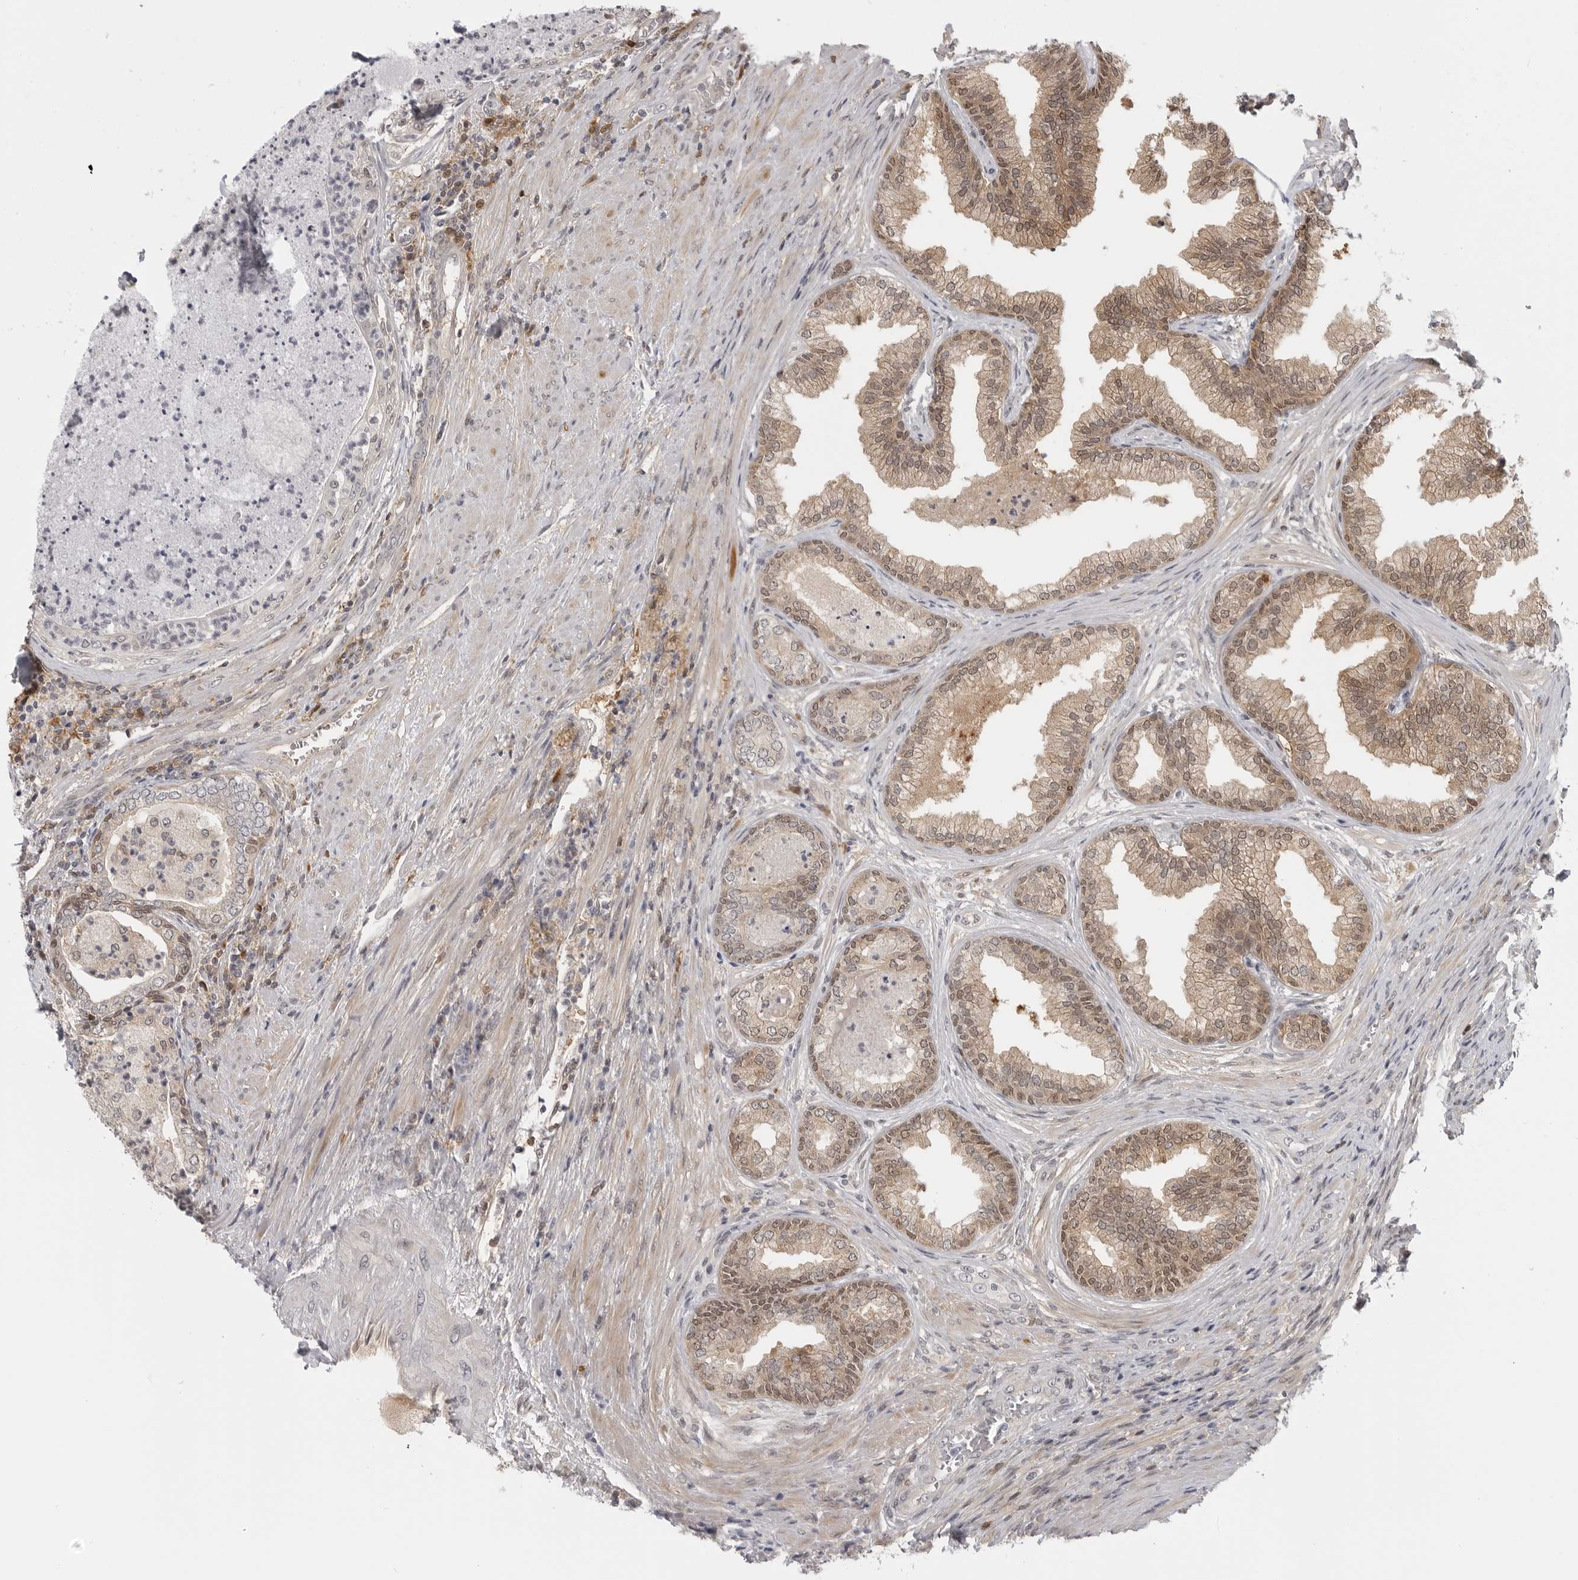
{"staining": {"intensity": "moderate", "quantity": ">75%", "location": "cytoplasmic/membranous,nuclear"}, "tissue": "prostate", "cell_type": "Glandular cells", "image_type": "normal", "snomed": [{"axis": "morphology", "description": "Normal tissue, NOS"}, {"axis": "topography", "description": "Prostate"}], "caption": "Unremarkable prostate was stained to show a protein in brown. There is medium levels of moderate cytoplasmic/membranous,nuclear positivity in approximately >75% of glandular cells.", "gene": "CTIF", "patient": {"sex": "male", "age": 76}}